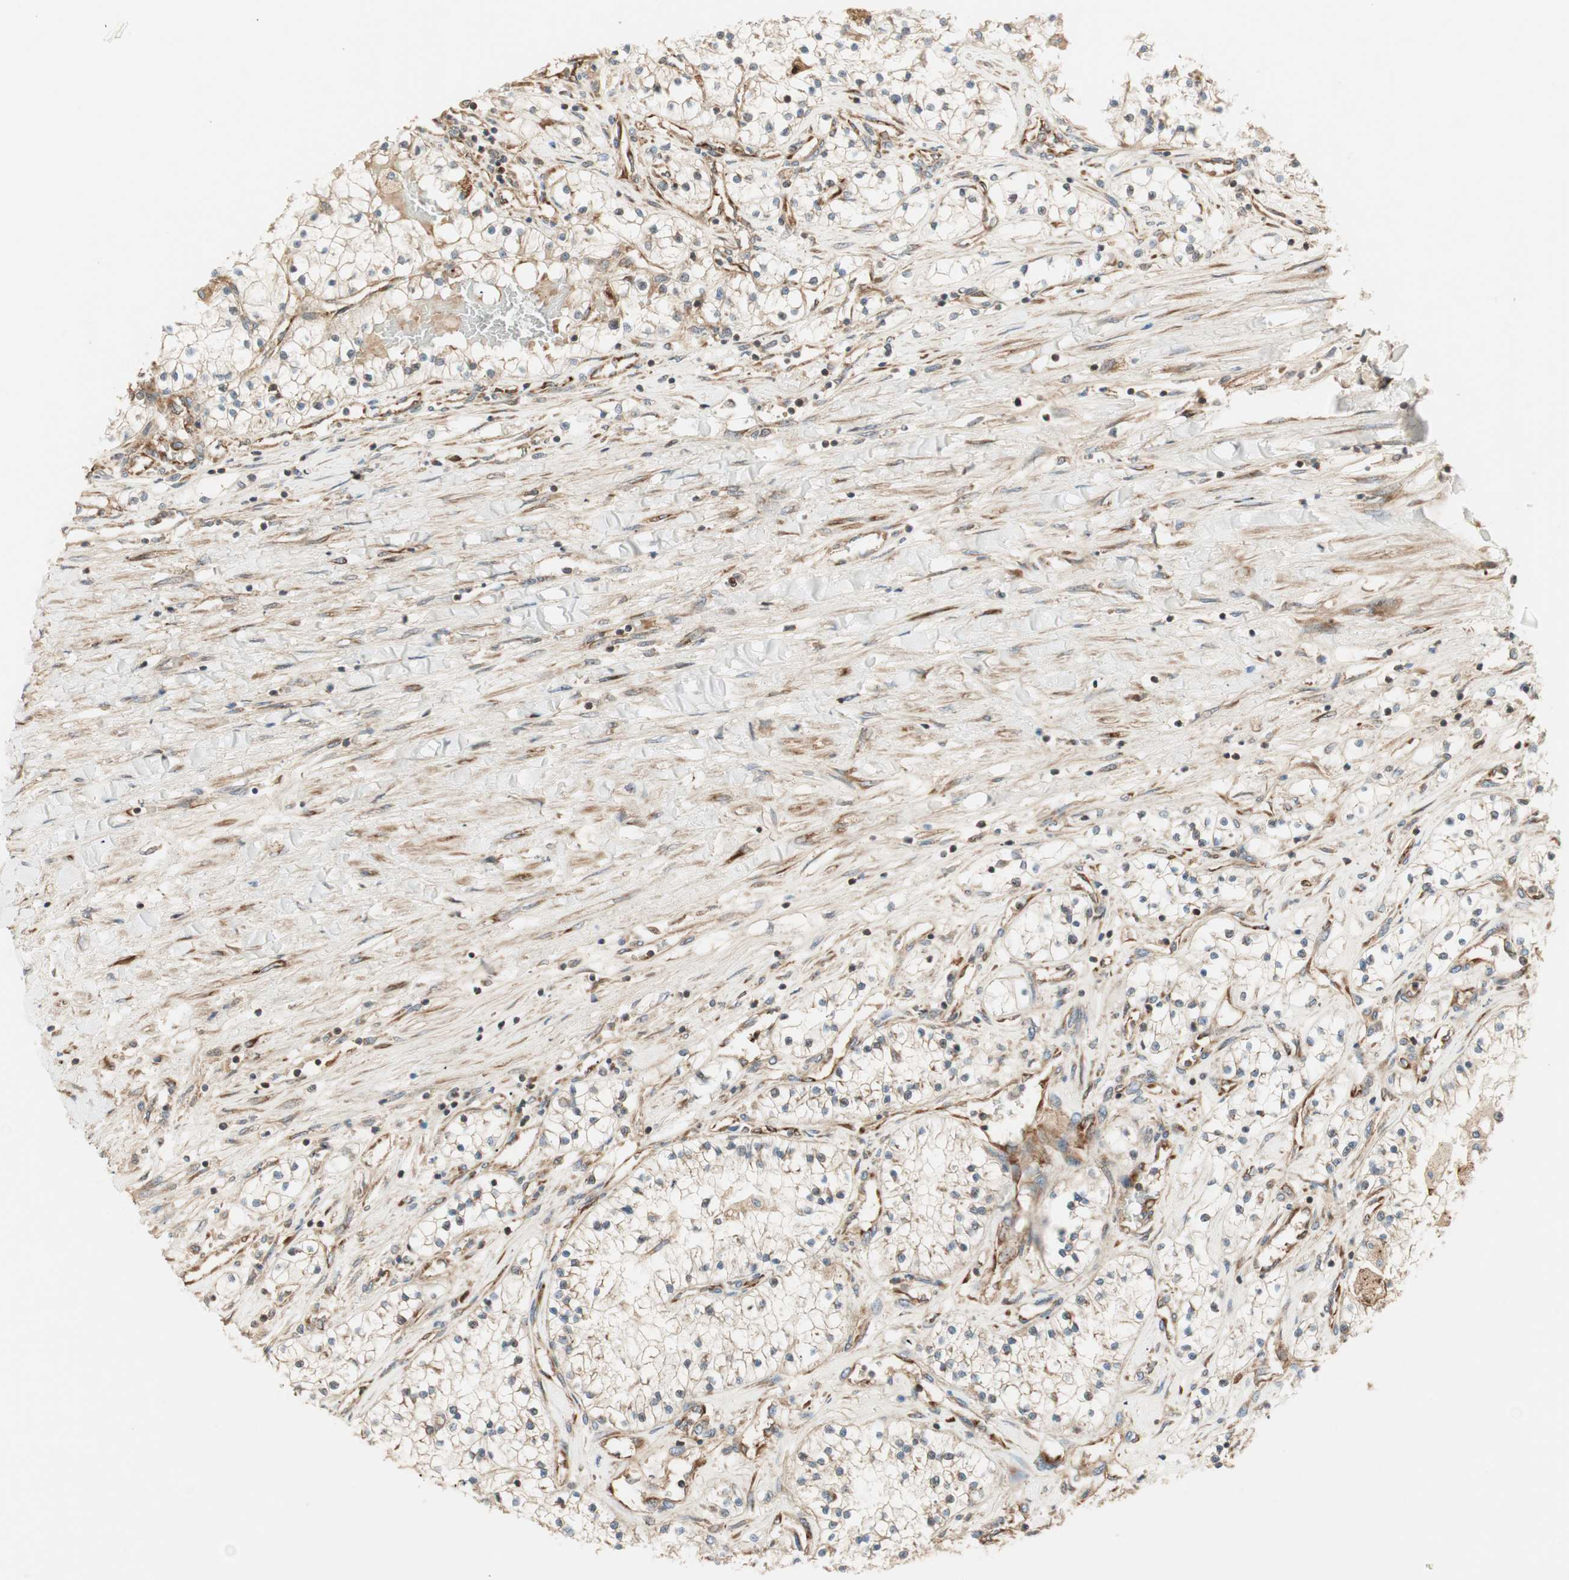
{"staining": {"intensity": "weak", "quantity": "25%-75%", "location": "cytoplasmic/membranous"}, "tissue": "renal cancer", "cell_type": "Tumor cells", "image_type": "cancer", "snomed": [{"axis": "morphology", "description": "Adenocarcinoma, NOS"}, {"axis": "topography", "description": "Kidney"}], "caption": "IHC image of human adenocarcinoma (renal) stained for a protein (brown), which exhibits low levels of weak cytoplasmic/membranous positivity in approximately 25%-75% of tumor cells.", "gene": "CTTNBP2NL", "patient": {"sex": "male", "age": 68}}